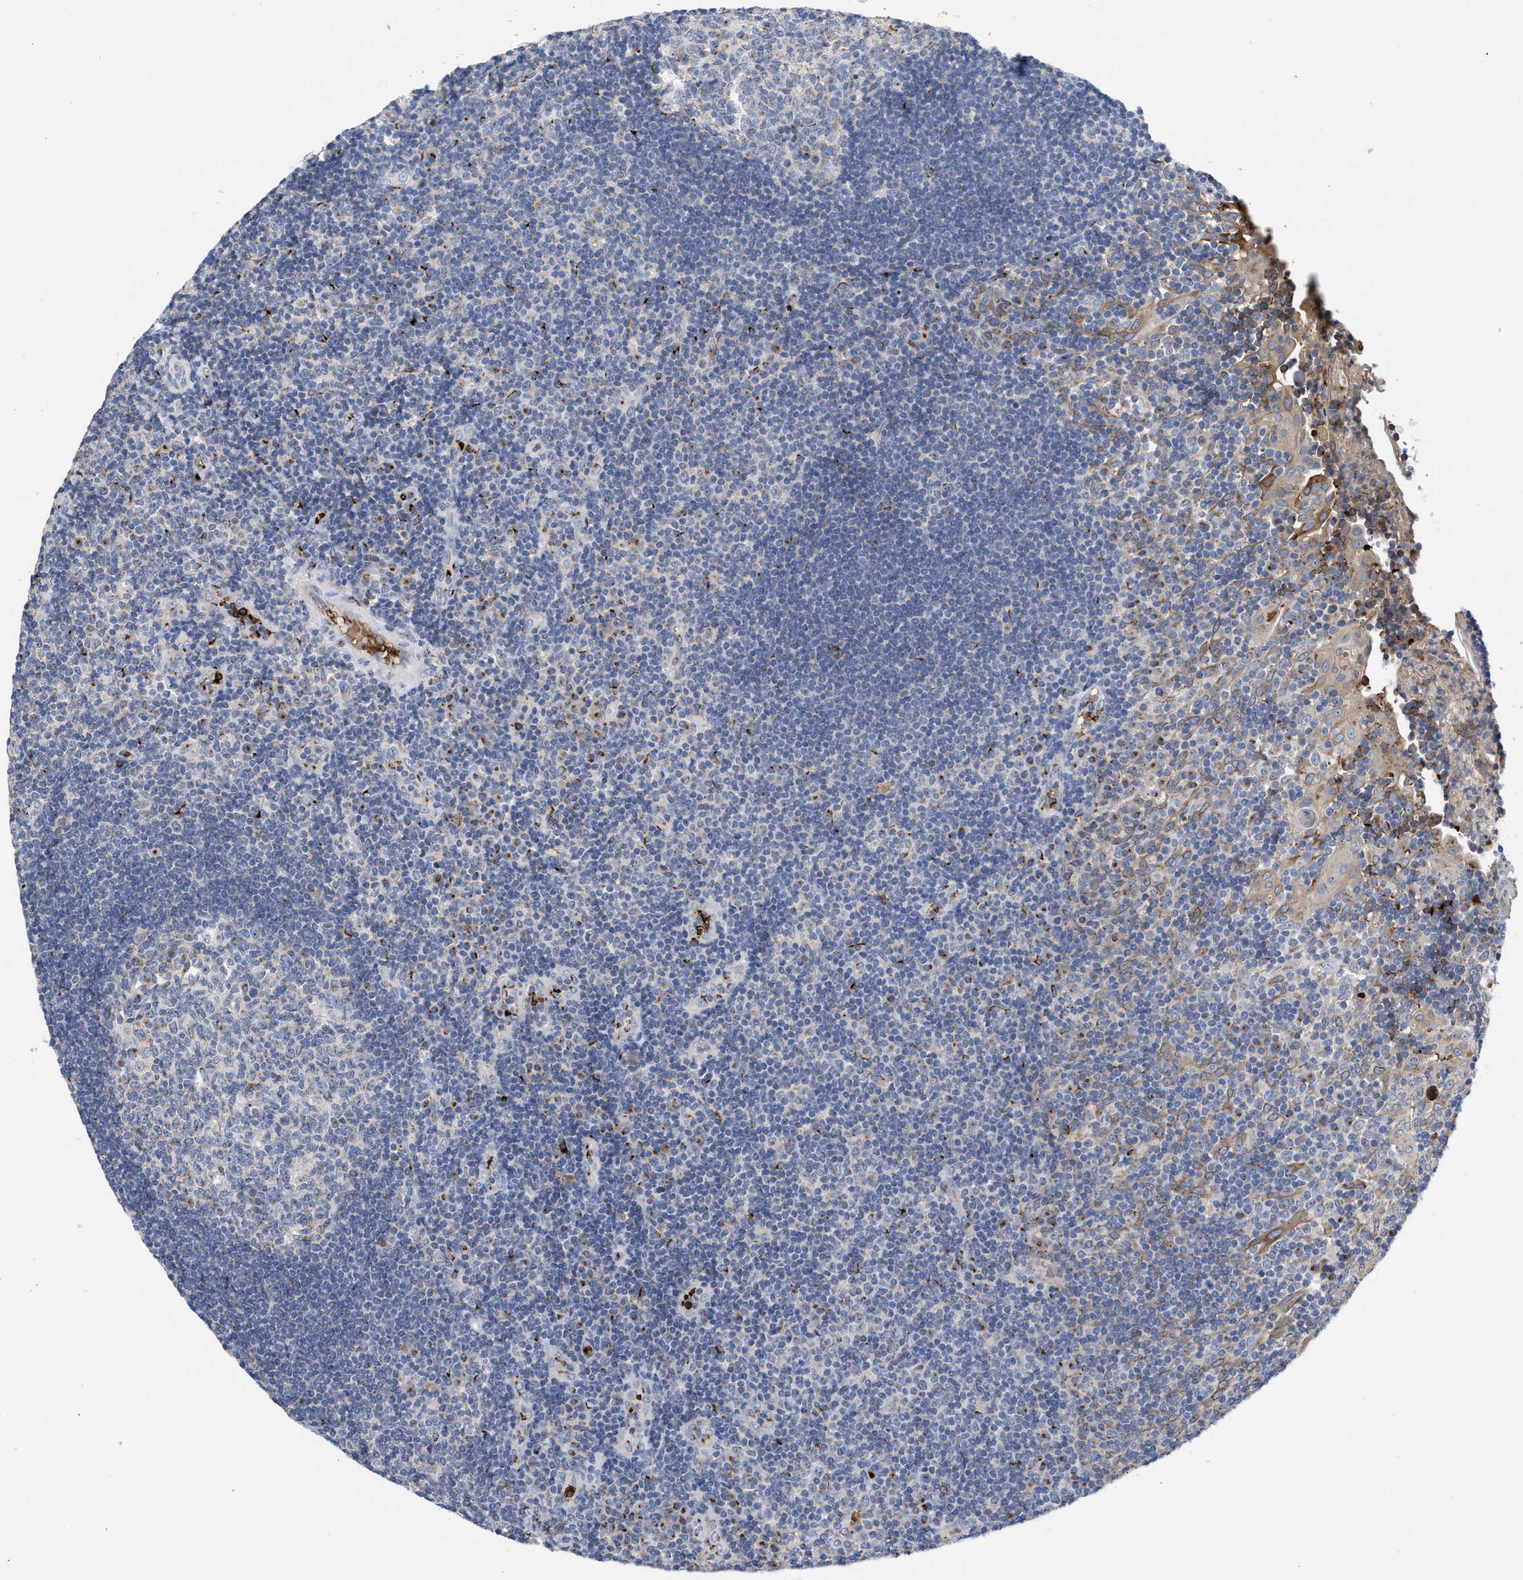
{"staining": {"intensity": "strong", "quantity": "<25%", "location": "cytoplasmic/membranous"}, "tissue": "tonsil", "cell_type": "Germinal center cells", "image_type": "normal", "snomed": [{"axis": "morphology", "description": "Normal tissue, NOS"}, {"axis": "topography", "description": "Tonsil"}], "caption": "Immunohistochemical staining of normal human tonsil displays strong cytoplasmic/membranous protein expression in about <25% of germinal center cells. Ihc stains the protein of interest in brown and the nuclei are stained blue.", "gene": "CCL2", "patient": {"sex": "female", "age": 40}}